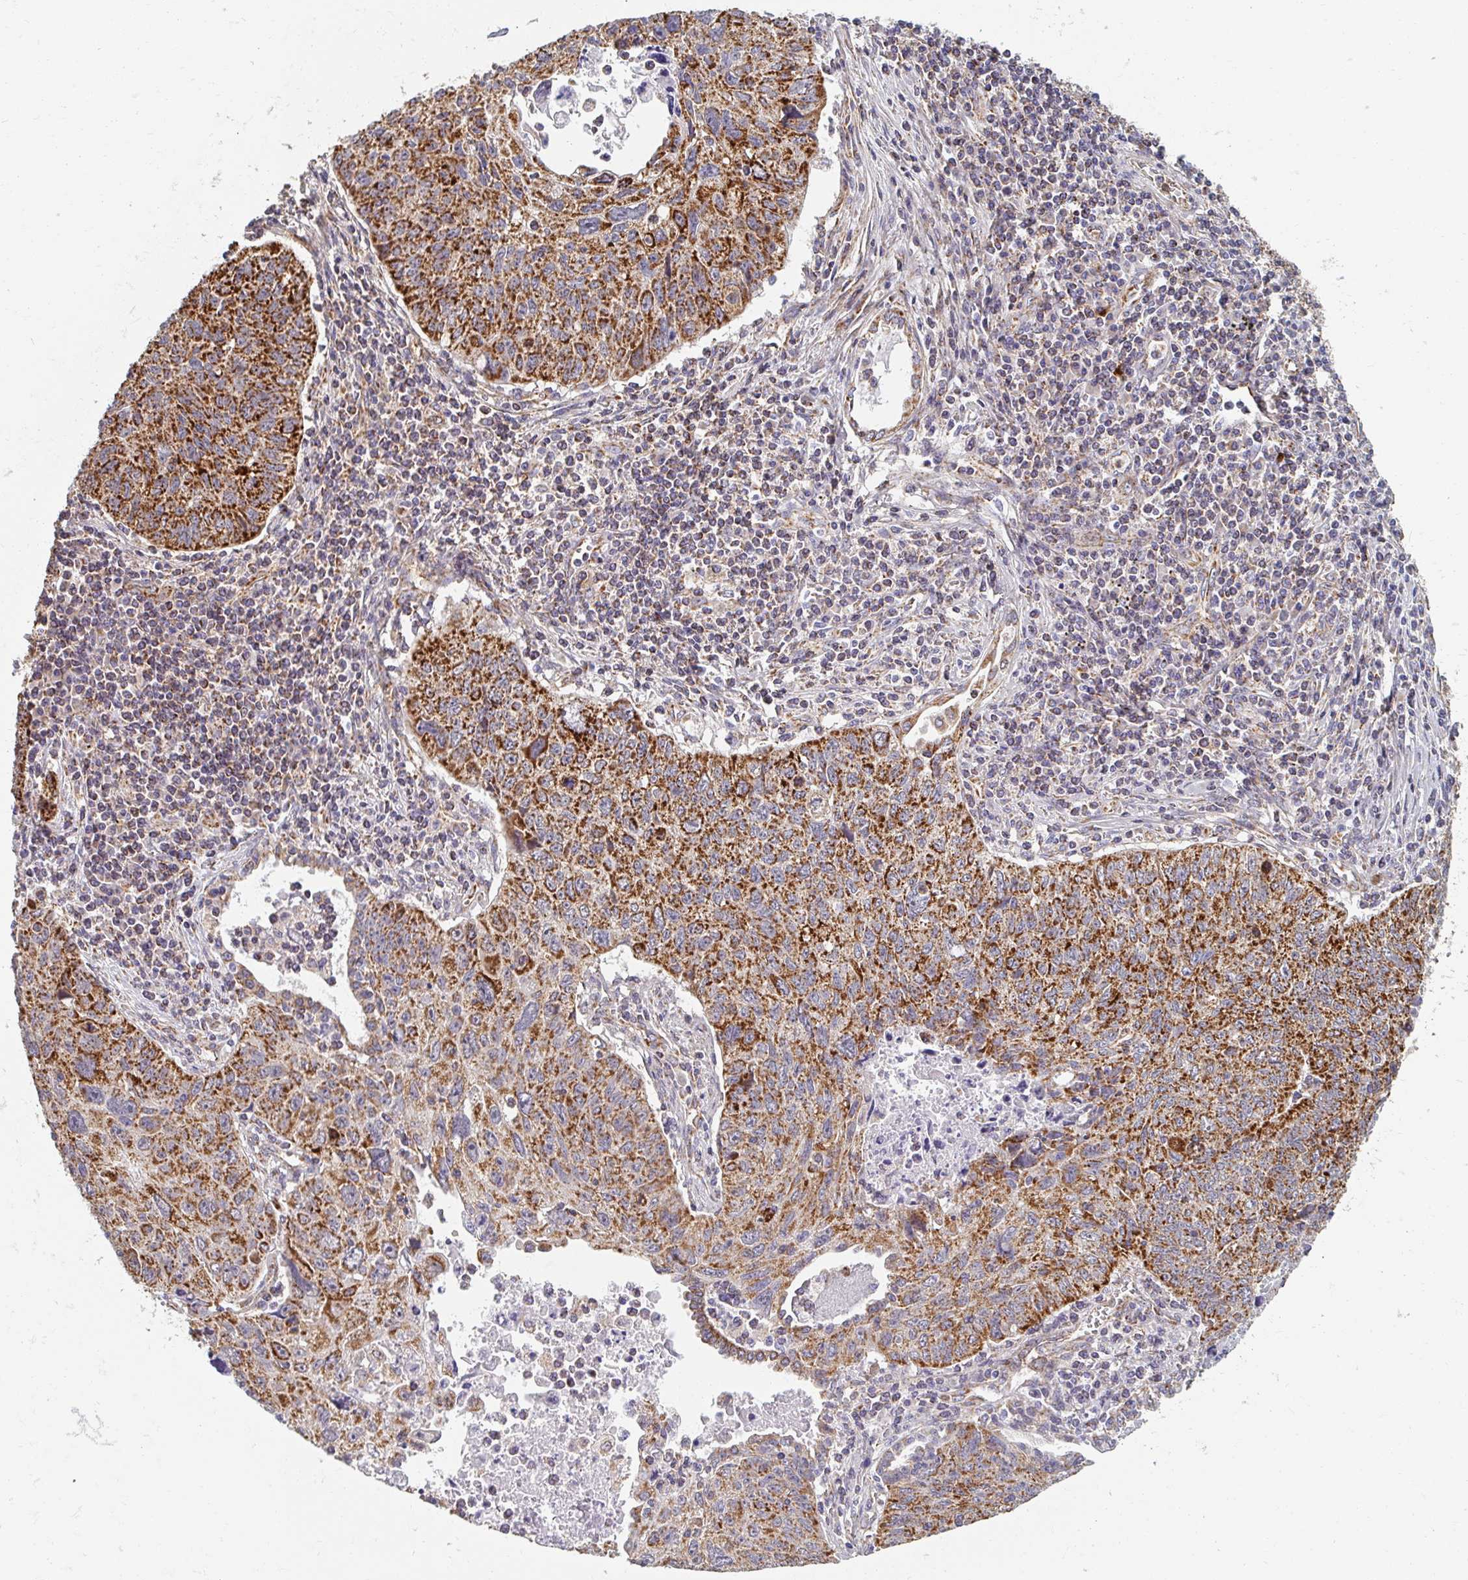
{"staining": {"intensity": "strong", "quantity": ">75%", "location": "cytoplasmic/membranous"}, "tissue": "lung cancer", "cell_type": "Tumor cells", "image_type": "cancer", "snomed": [{"axis": "morphology", "description": "Normal morphology"}, {"axis": "morphology", "description": "Aneuploidy"}, {"axis": "morphology", "description": "Squamous cell carcinoma, NOS"}, {"axis": "topography", "description": "Lymph node"}, {"axis": "topography", "description": "Lung"}], "caption": "Protein expression analysis of human lung squamous cell carcinoma reveals strong cytoplasmic/membranous staining in approximately >75% of tumor cells.", "gene": "MAVS", "patient": {"sex": "female", "age": 76}}